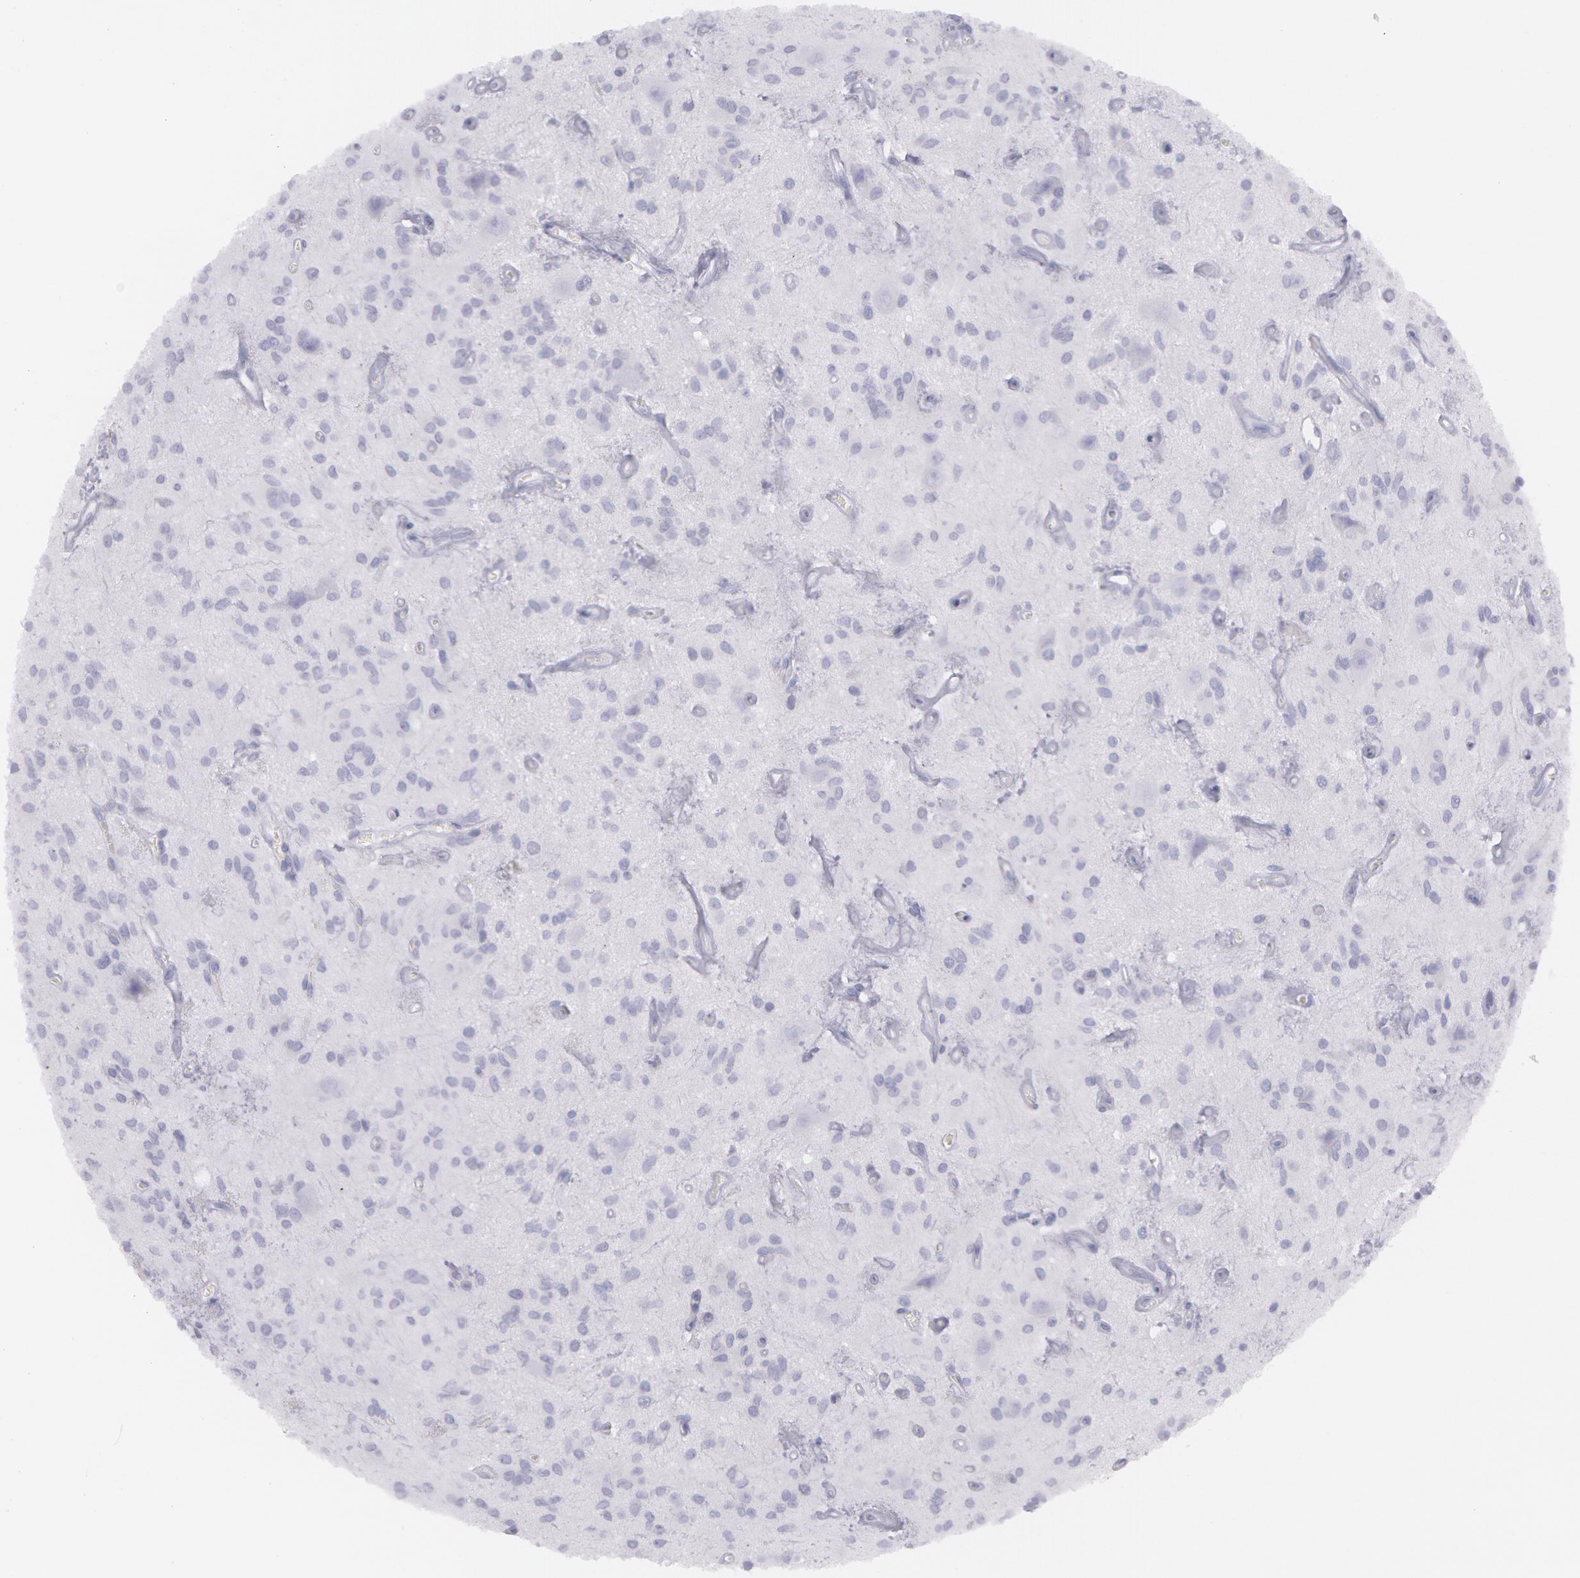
{"staining": {"intensity": "negative", "quantity": "none", "location": "none"}, "tissue": "glioma", "cell_type": "Tumor cells", "image_type": "cancer", "snomed": [{"axis": "morphology", "description": "Glioma, malignant, Low grade"}, {"axis": "topography", "description": "Brain"}], "caption": "A high-resolution micrograph shows immunohistochemistry staining of glioma, which displays no significant expression in tumor cells. (Stains: DAB IHC with hematoxylin counter stain, Microscopy: brightfield microscopy at high magnification).", "gene": "AMACR", "patient": {"sex": "female", "age": 15}}